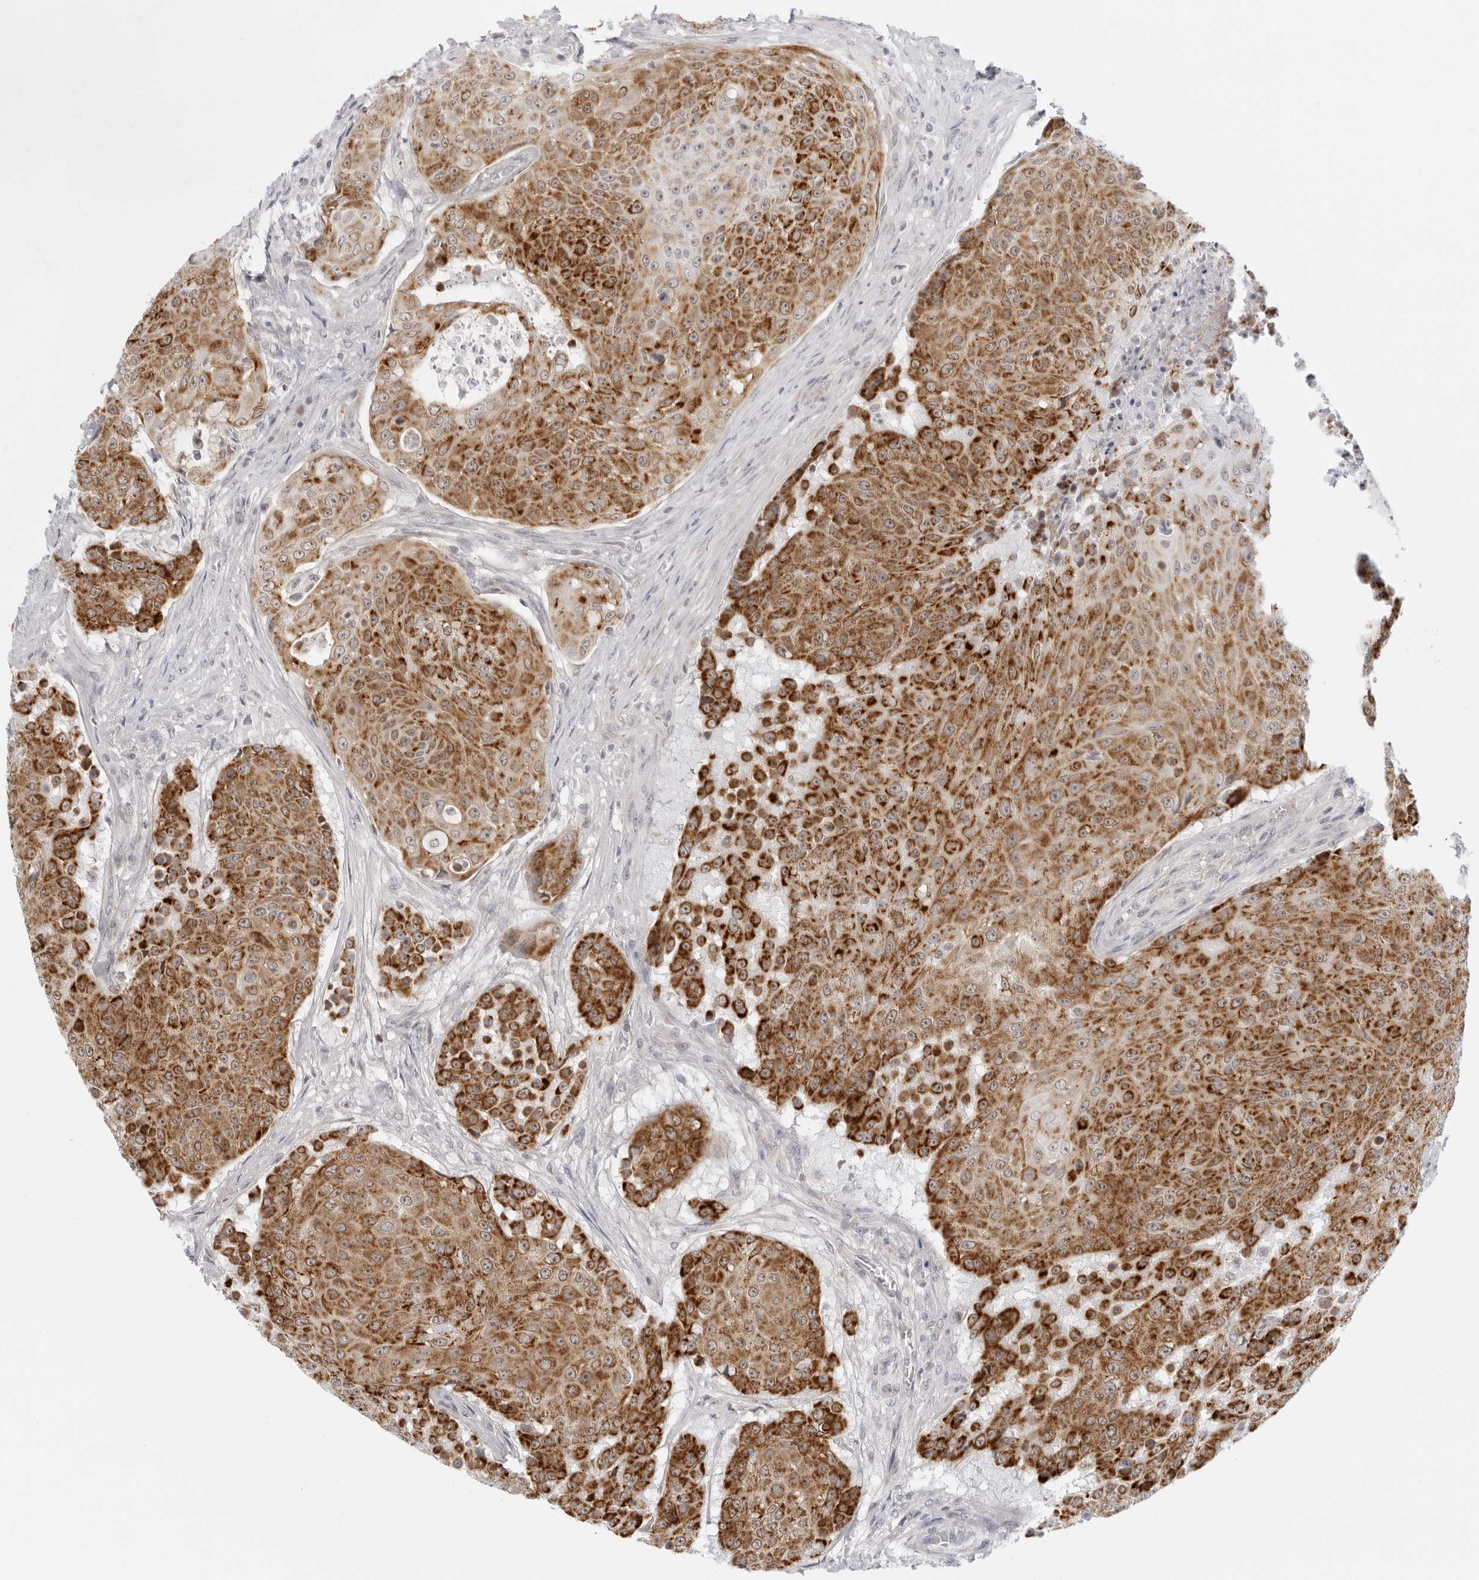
{"staining": {"intensity": "strong", "quantity": ">75%", "location": "cytoplasmic/membranous"}, "tissue": "urothelial cancer", "cell_type": "Tumor cells", "image_type": "cancer", "snomed": [{"axis": "morphology", "description": "Urothelial carcinoma, High grade"}, {"axis": "topography", "description": "Urinary bladder"}], "caption": "Urothelial carcinoma (high-grade) stained for a protein (brown) exhibits strong cytoplasmic/membranous positive positivity in about >75% of tumor cells.", "gene": "CIART", "patient": {"sex": "female", "age": 63}}